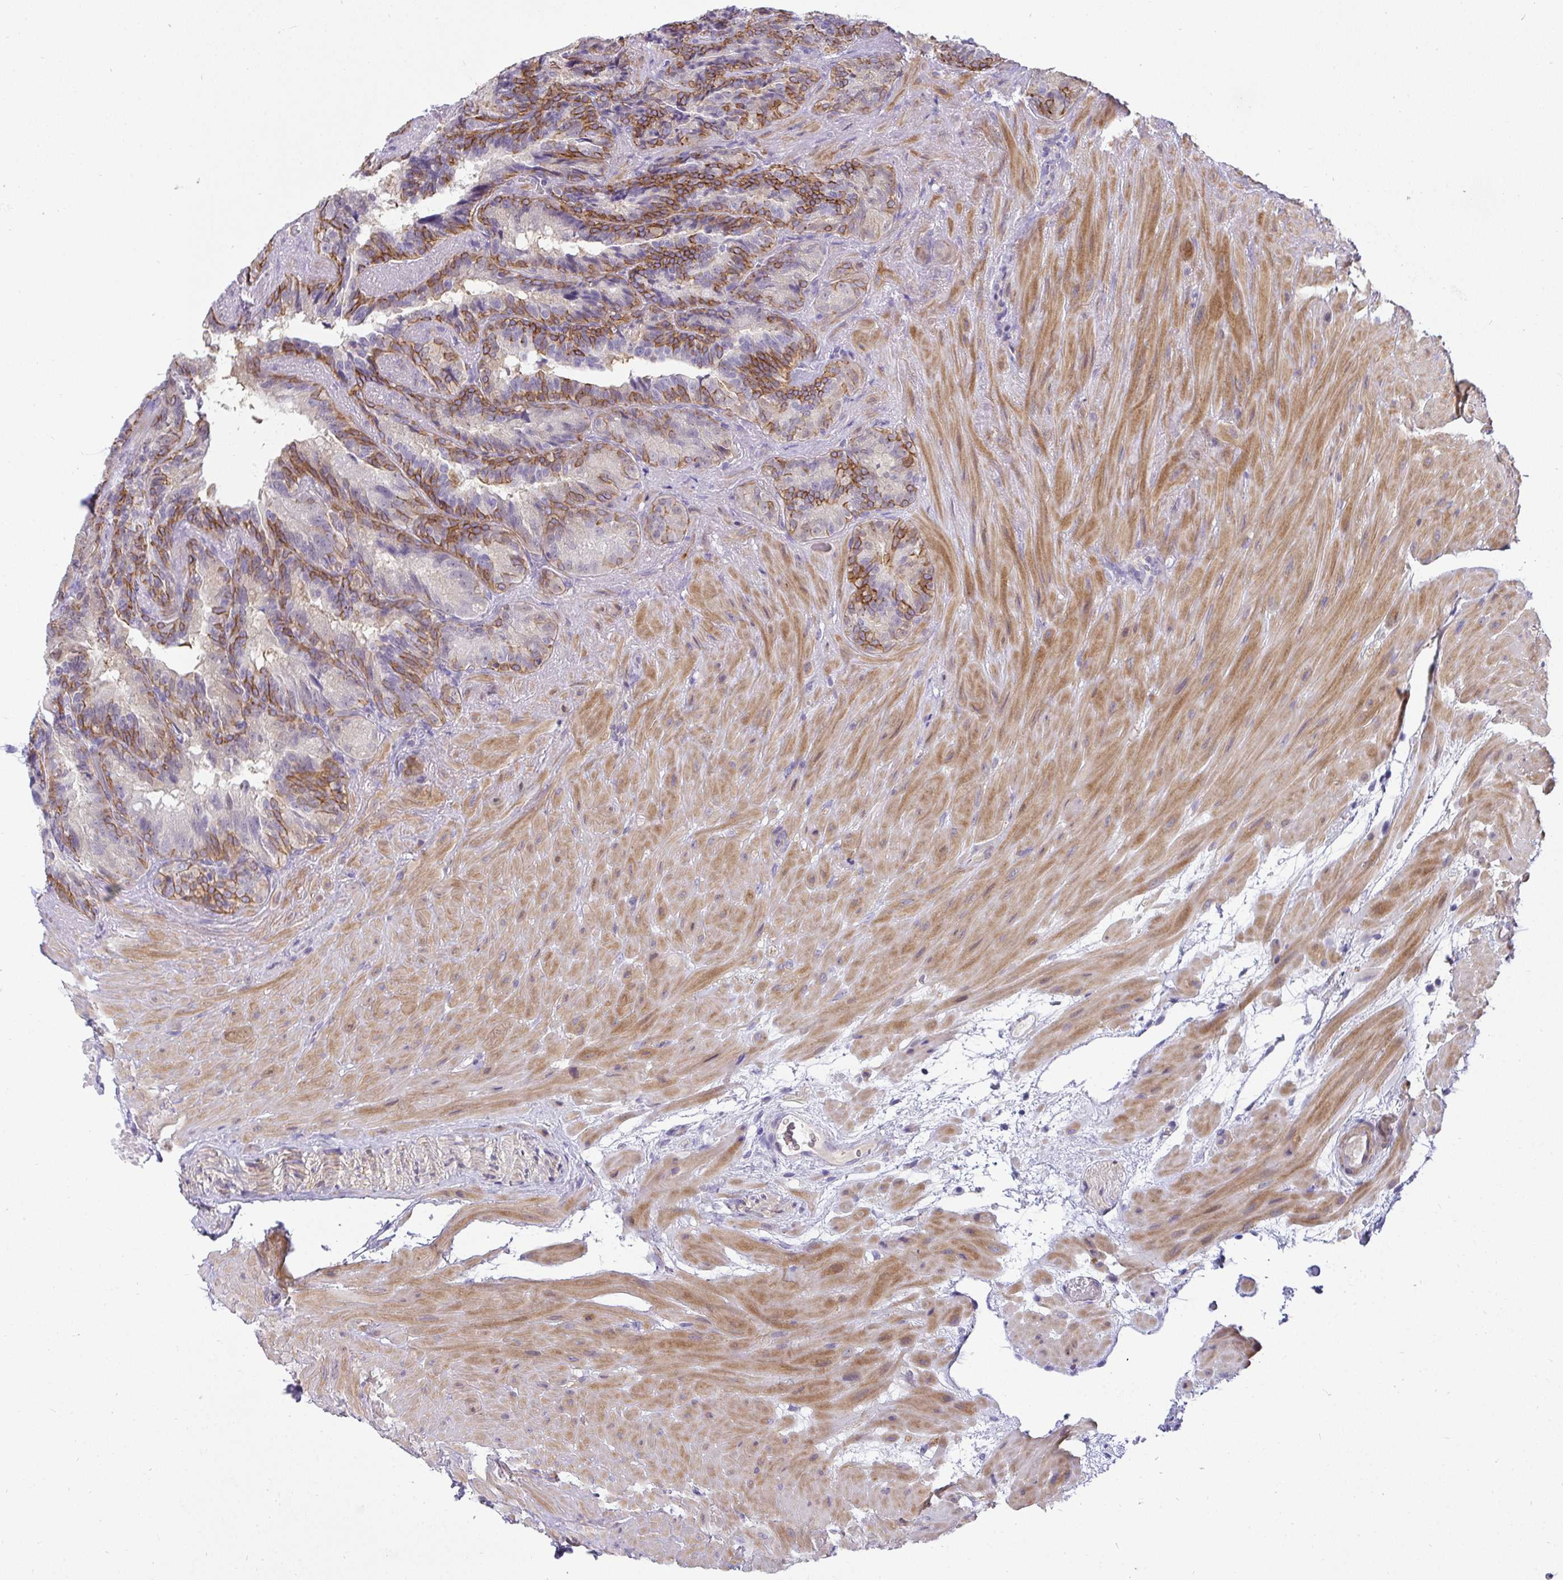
{"staining": {"intensity": "strong", "quantity": "<25%", "location": "cytoplasmic/membranous"}, "tissue": "seminal vesicle", "cell_type": "Glandular cells", "image_type": "normal", "snomed": [{"axis": "morphology", "description": "Normal tissue, NOS"}, {"axis": "topography", "description": "Seminal veicle"}], "caption": "Protein staining of benign seminal vesicle exhibits strong cytoplasmic/membranous positivity in approximately <25% of glandular cells.", "gene": "AK5", "patient": {"sex": "male", "age": 60}}